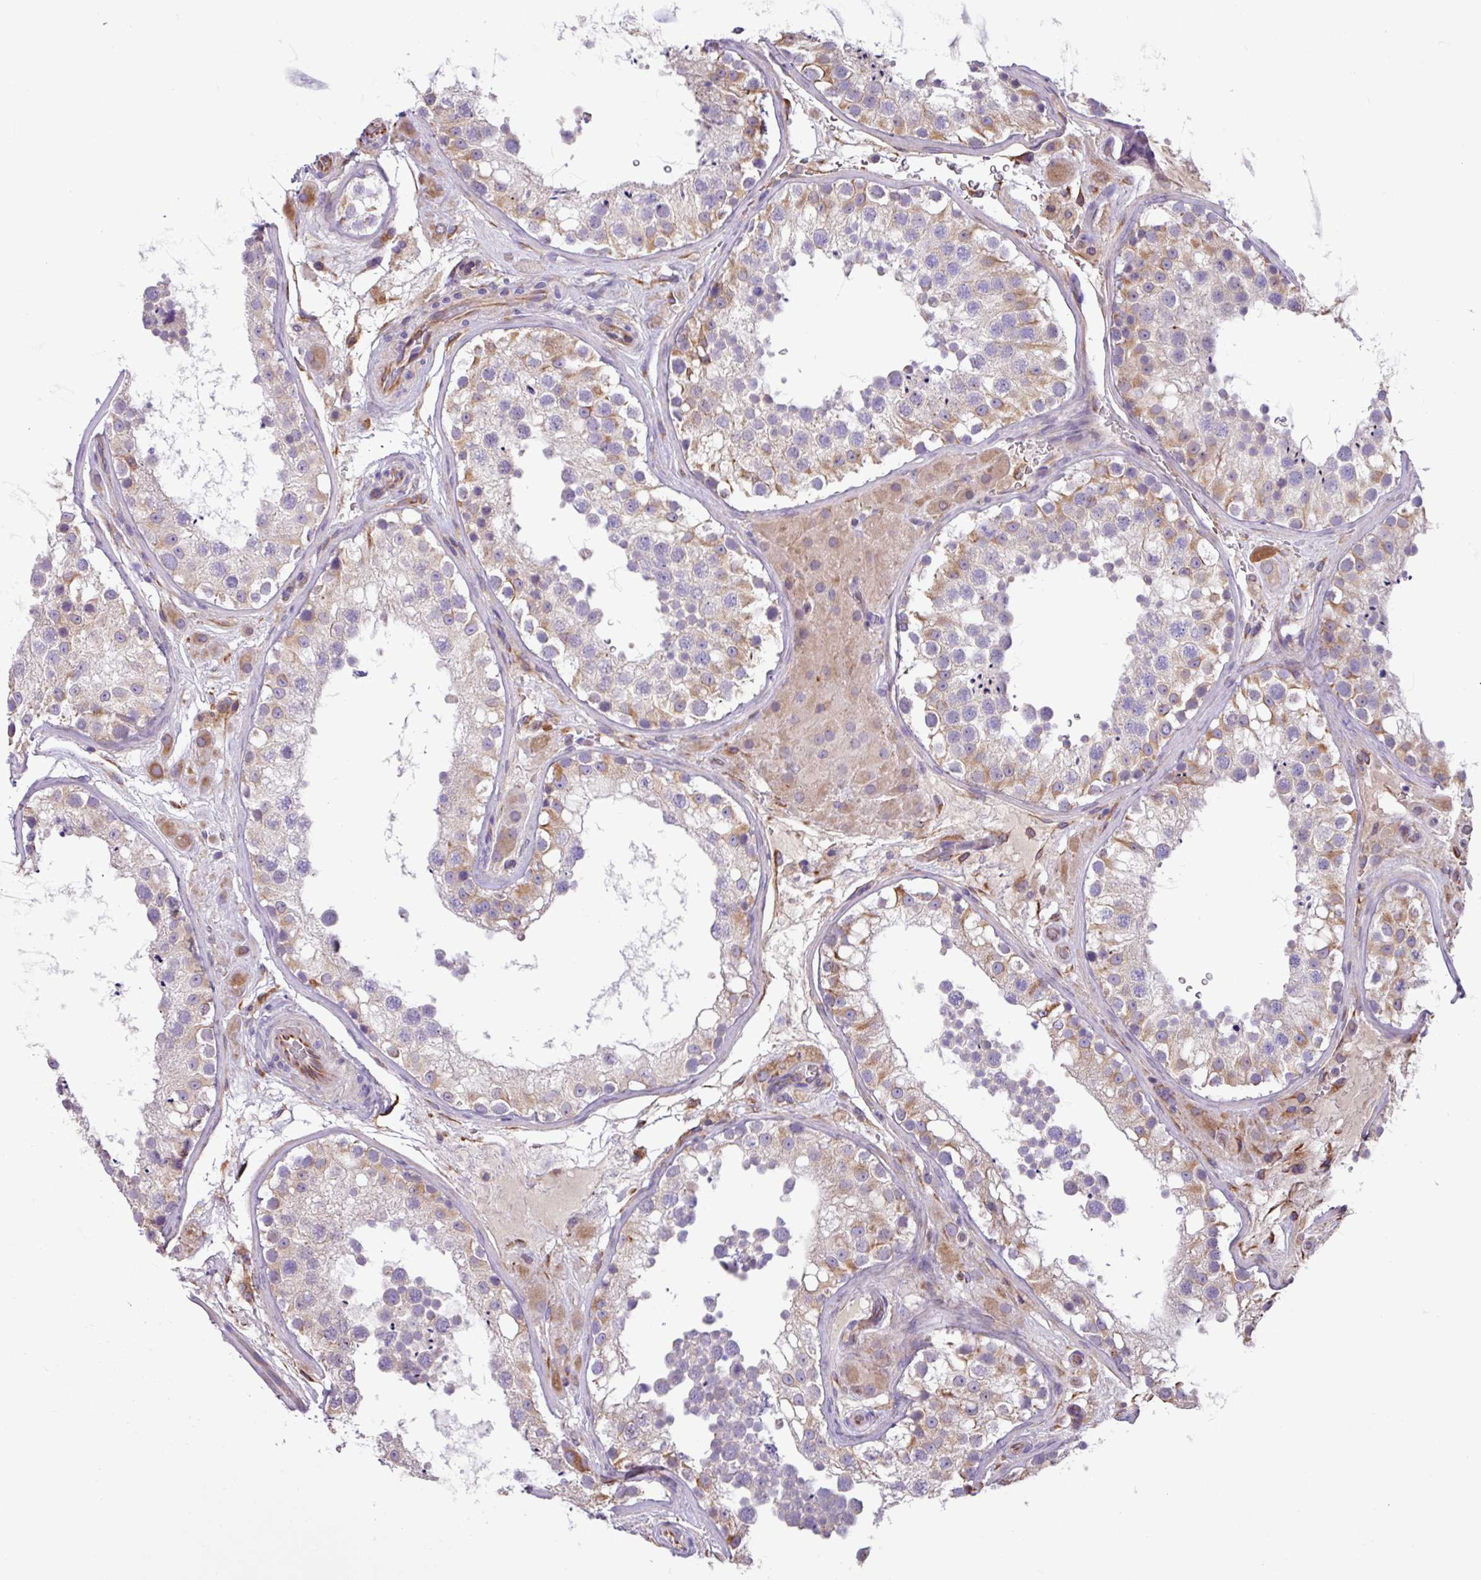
{"staining": {"intensity": "moderate", "quantity": "25%-75%", "location": "cytoplasmic/membranous"}, "tissue": "testis", "cell_type": "Cells in seminiferous ducts", "image_type": "normal", "snomed": [{"axis": "morphology", "description": "Normal tissue, NOS"}, {"axis": "topography", "description": "Testis"}], "caption": "A histopathology image showing moderate cytoplasmic/membranous expression in approximately 25%-75% of cells in seminiferous ducts in benign testis, as visualized by brown immunohistochemical staining.", "gene": "MRM2", "patient": {"sex": "male", "age": 26}}